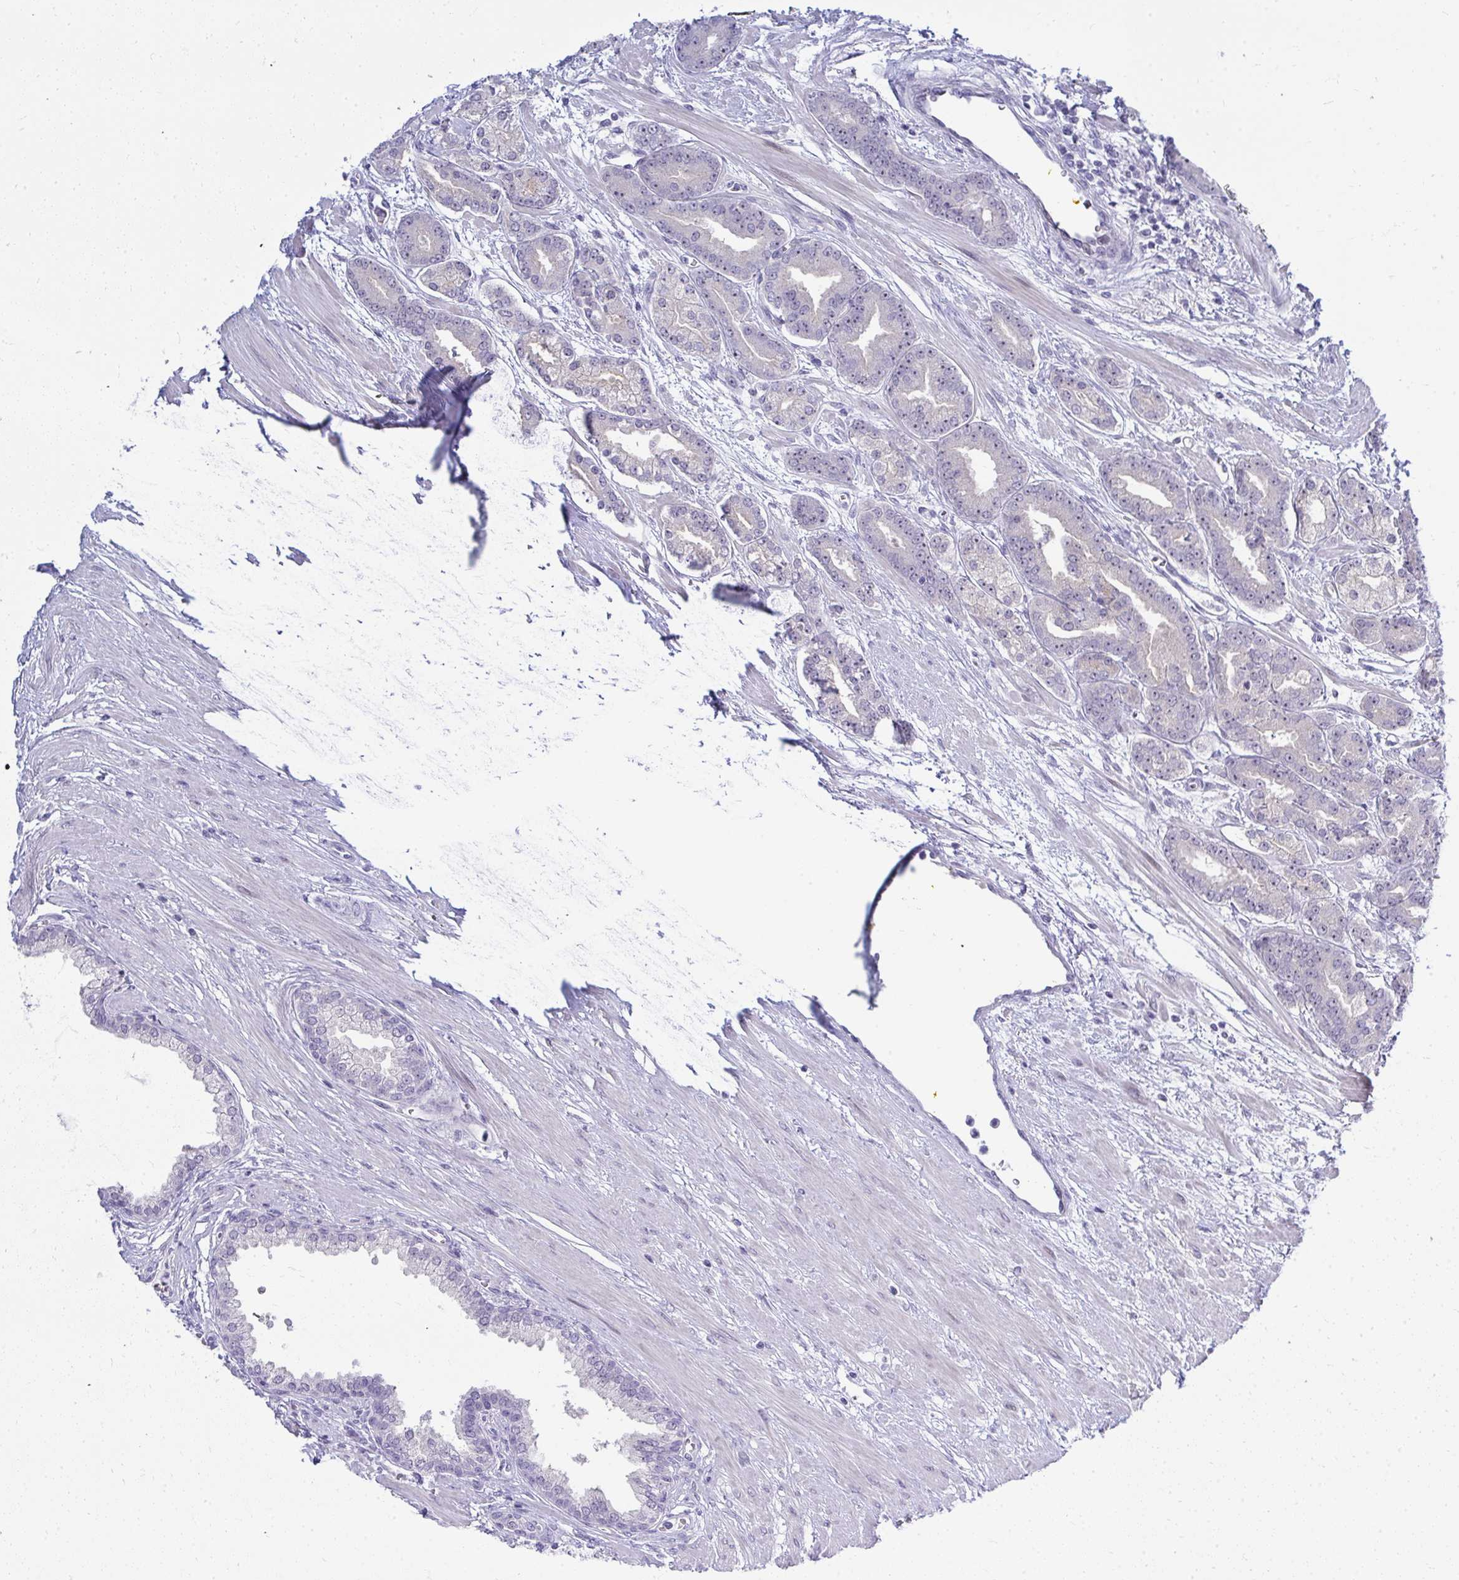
{"staining": {"intensity": "negative", "quantity": "none", "location": "none"}, "tissue": "prostate cancer", "cell_type": "Tumor cells", "image_type": "cancer", "snomed": [{"axis": "morphology", "description": "Adenocarcinoma, High grade"}, {"axis": "topography", "description": "Prostate"}], "caption": "Tumor cells are negative for protein expression in human prostate adenocarcinoma (high-grade).", "gene": "EID3", "patient": {"sex": "male", "age": 60}}